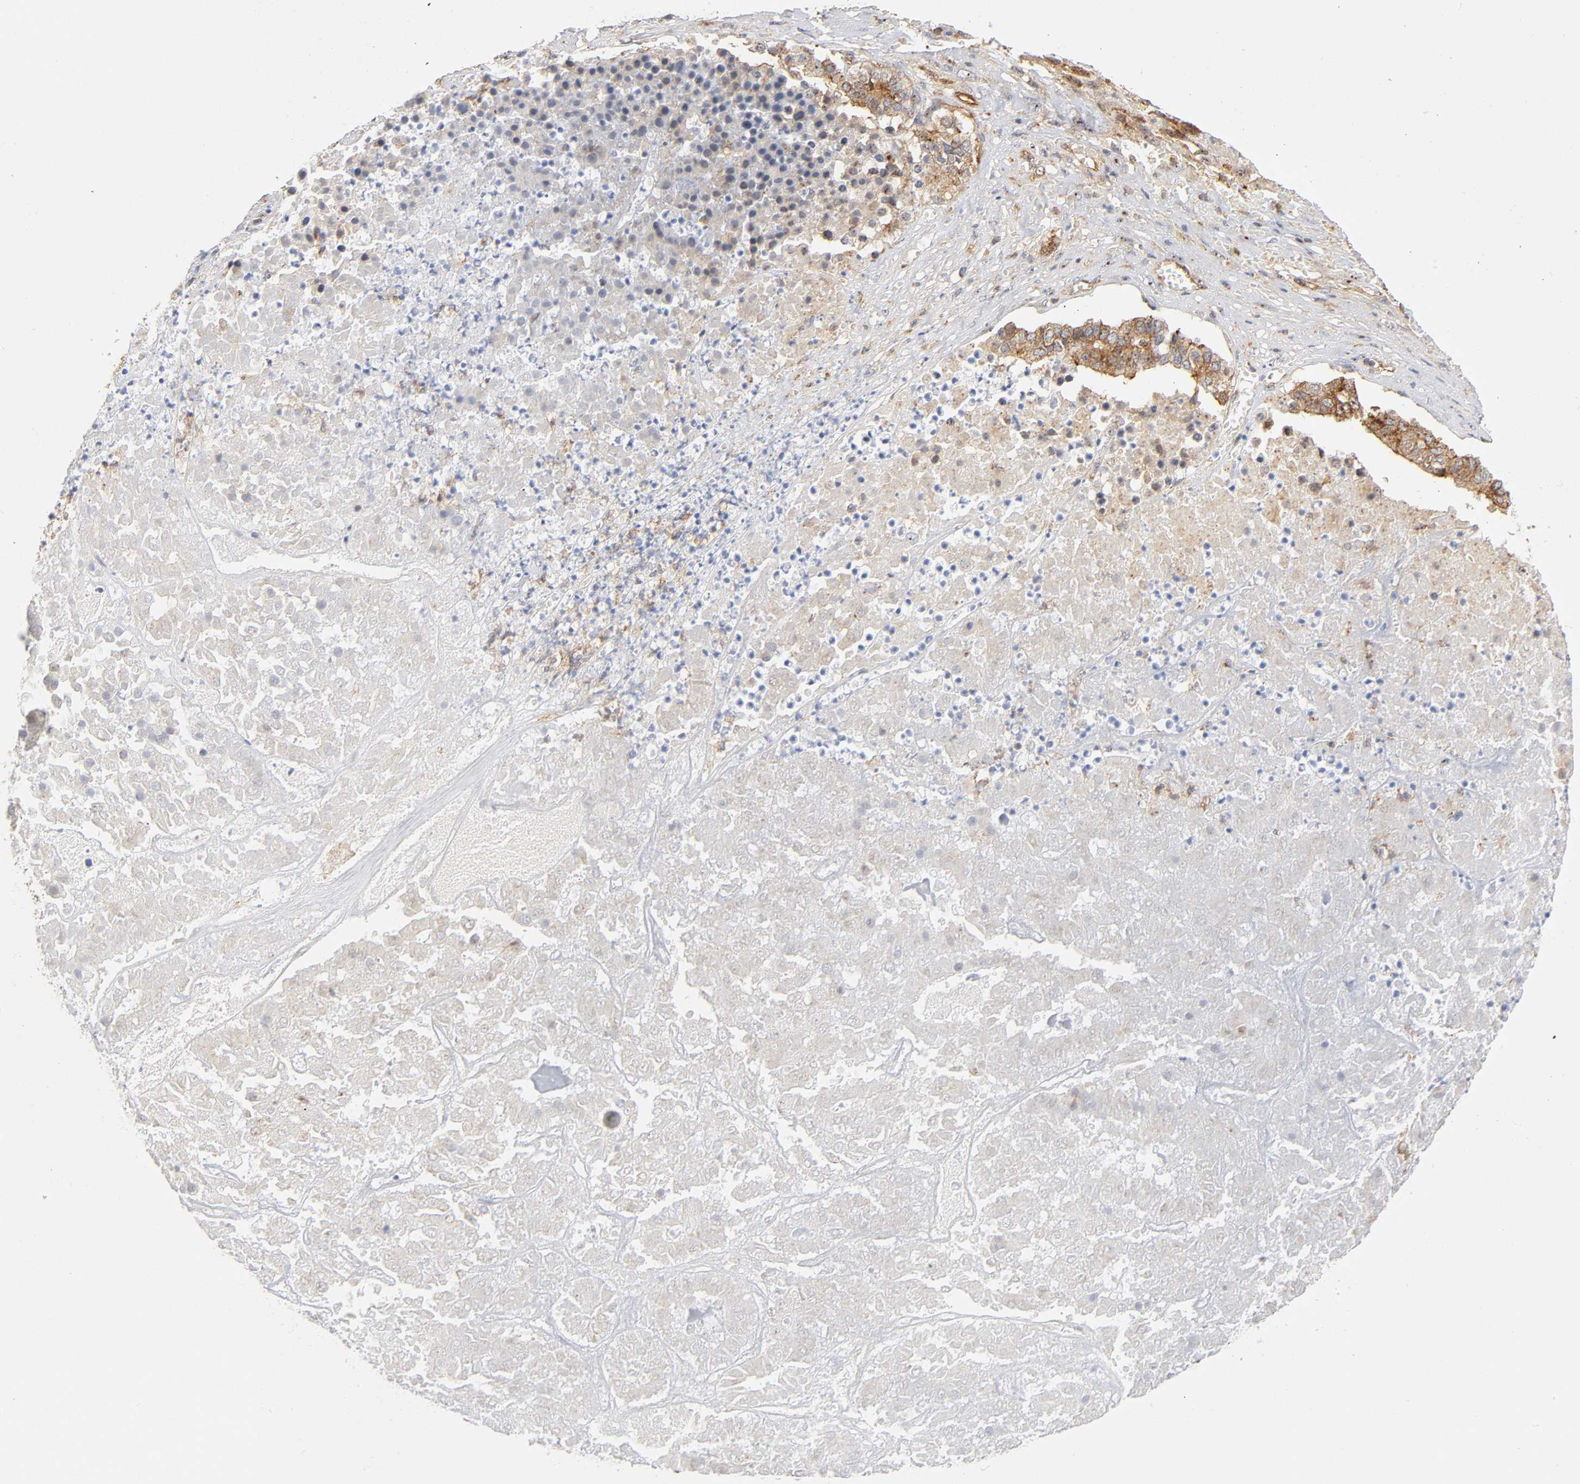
{"staining": {"intensity": "moderate", "quantity": ">75%", "location": "cytoplasmic/membranous"}, "tissue": "pancreatic cancer", "cell_type": "Tumor cells", "image_type": "cancer", "snomed": [{"axis": "morphology", "description": "Adenocarcinoma, NOS"}, {"axis": "topography", "description": "Pancreas"}], "caption": "Immunohistochemical staining of human adenocarcinoma (pancreatic) demonstrates medium levels of moderate cytoplasmic/membranous staining in about >75% of tumor cells.", "gene": "PLD1", "patient": {"sex": "male", "age": 50}}